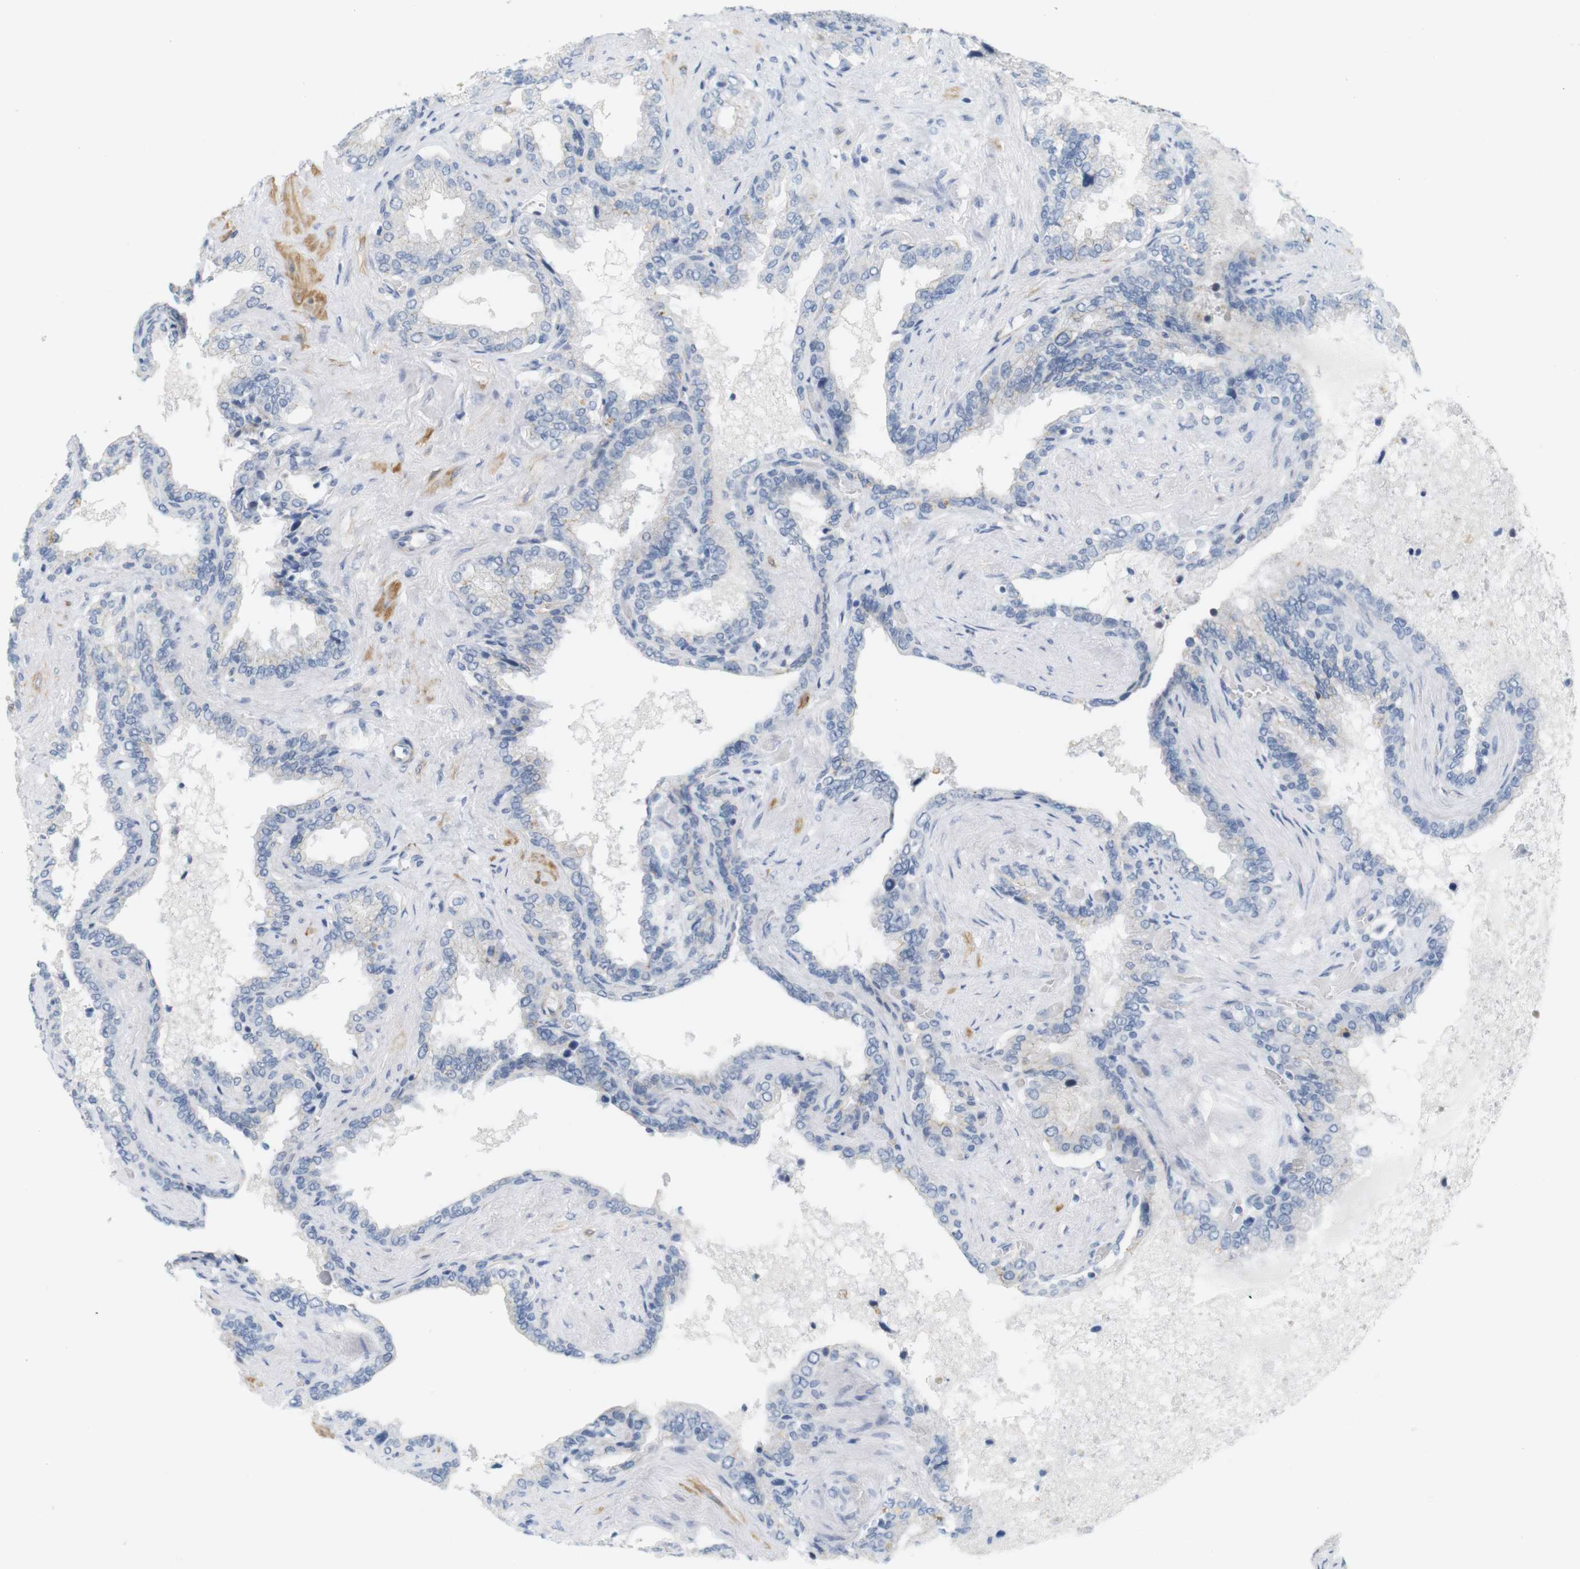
{"staining": {"intensity": "negative", "quantity": "none", "location": "none"}, "tissue": "seminal vesicle", "cell_type": "Glandular cells", "image_type": "normal", "snomed": [{"axis": "morphology", "description": "Normal tissue, NOS"}, {"axis": "topography", "description": "Seminal veicle"}], "caption": "An immunohistochemistry histopathology image of unremarkable seminal vesicle is shown. There is no staining in glandular cells of seminal vesicle. (Immunohistochemistry, brightfield microscopy, high magnification).", "gene": "HRH2", "patient": {"sex": "male", "age": 46}}